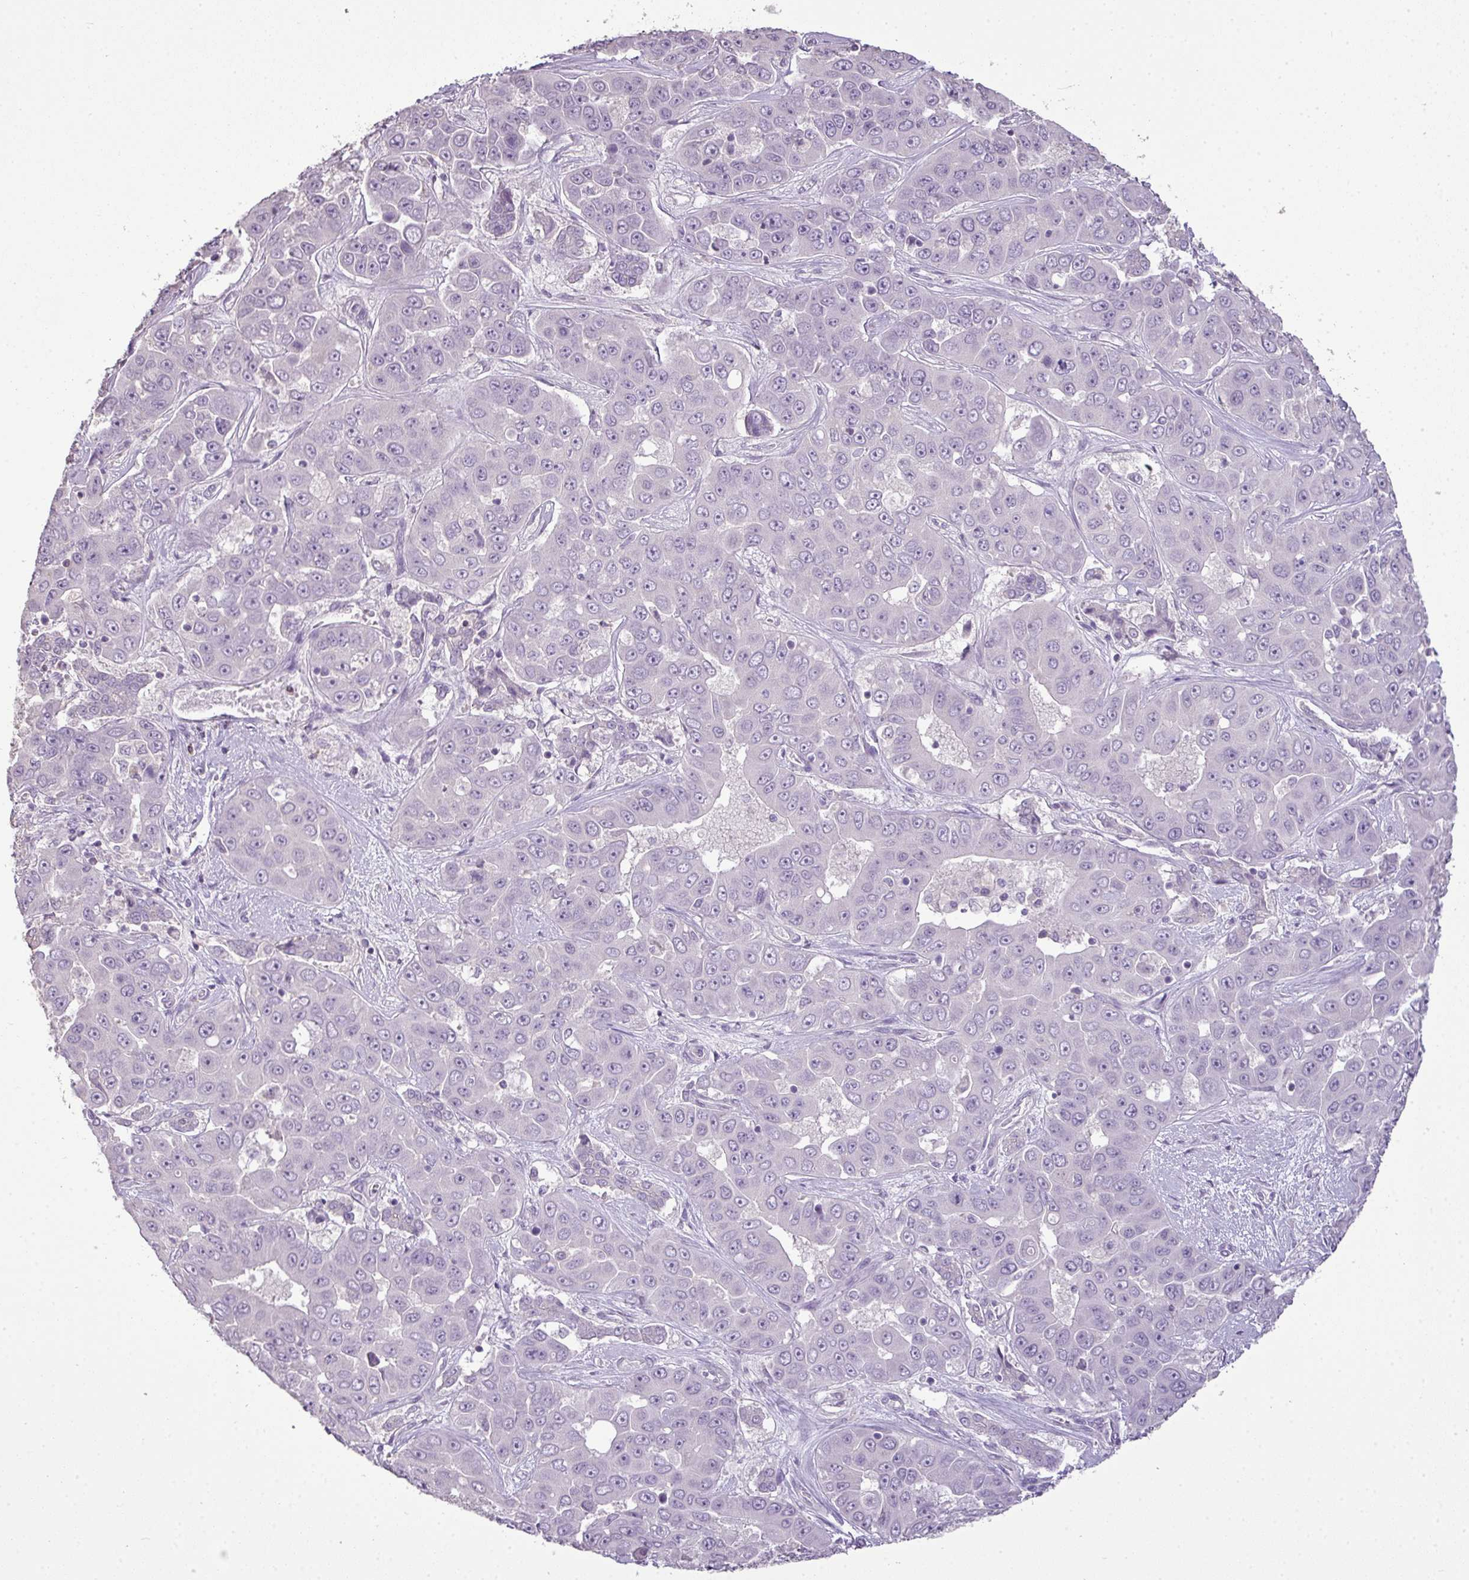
{"staining": {"intensity": "negative", "quantity": "none", "location": "none"}, "tissue": "liver cancer", "cell_type": "Tumor cells", "image_type": "cancer", "snomed": [{"axis": "morphology", "description": "Cholangiocarcinoma"}, {"axis": "topography", "description": "Liver"}], "caption": "The photomicrograph exhibits no significant positivity in tumor cells of liver cancer (cholangiocarcinoma).", "gene": "LY9", "patient": {"sex": "female", "age": 52}}